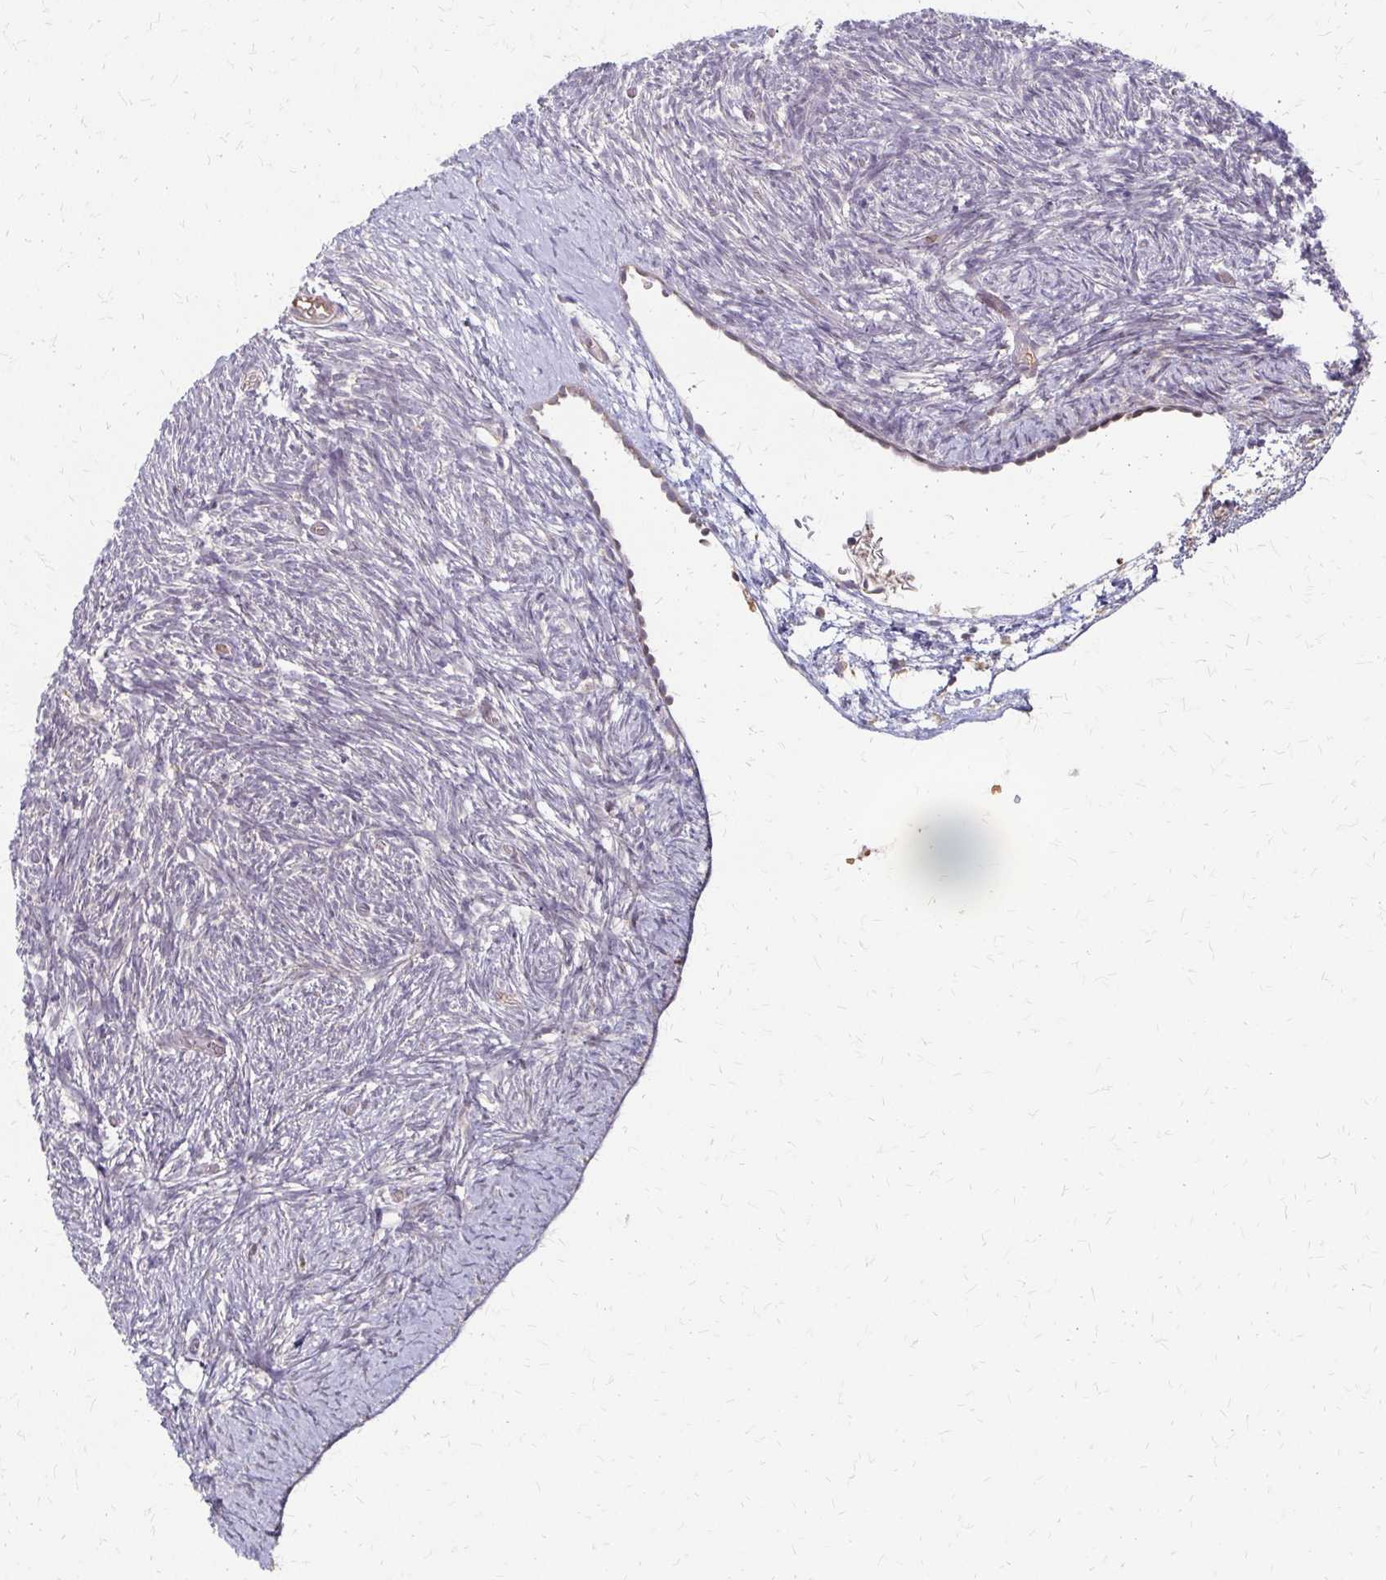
{"staining": {"intensity": "negative", "quantity": "none", "location": "none"}, "tissue": "ovary", "cell_type": "Ovarian stroma cells", "image_type": "normal", "snomed": [{"axis": "morphology", "description": "Normal tissue, NOS"}, {"axis": "topography", "description": "Ovary"}], "caption": "An image of ovary stained for a protein demonstrates no brown staining in ovarian stroma cells.", "gene": "ZNF383", "patient": {"sex": "female", "age": 39}}